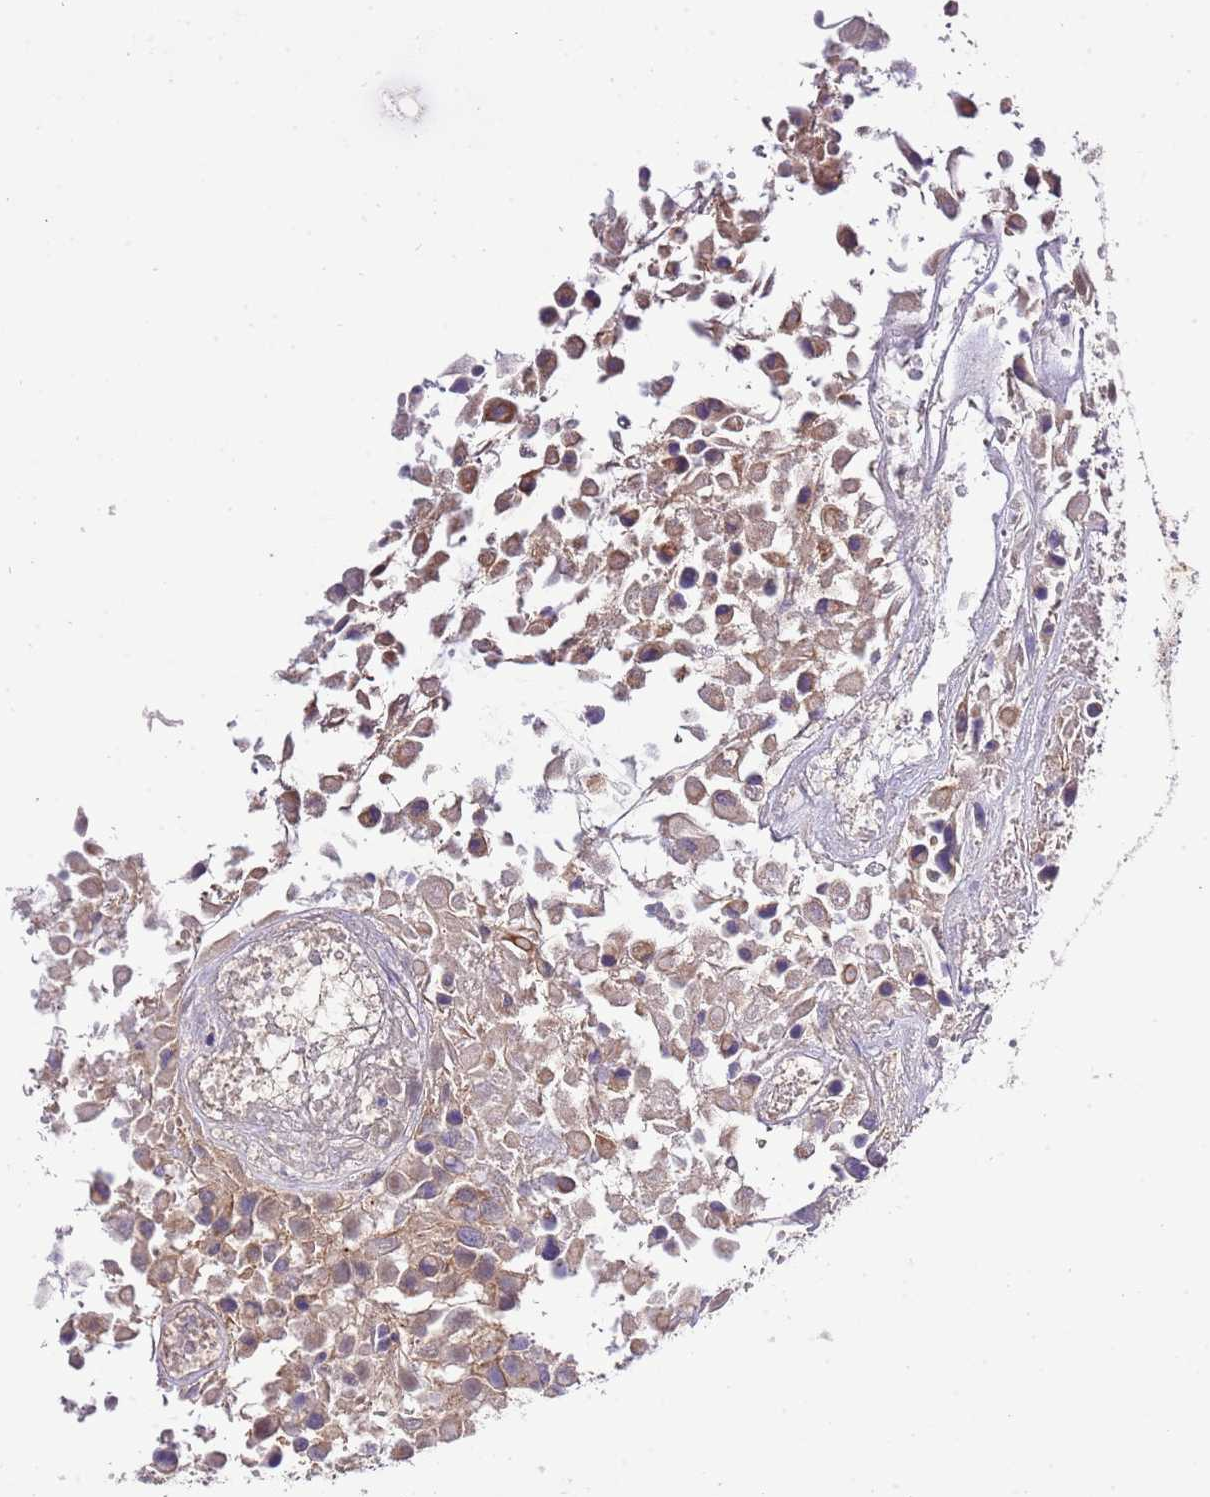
{"staining": {"intensity": "weak", "quantity": "25%-75%", "location": "cytoplasmic/membranous,nuclear"}, "tissue": "urothelial cancer", "cell_type": "Tumor cells", "image_type": "cancer", "snomed": [{"axis": "morphology", "description": "Urothelial carcinoma, High grade"}, {"axis": "topography", "description": "Urinary bladder"}], "caption": "Protein staining of urothelial cancer tissue displays weak cytoplasmic/membranous and nuclear staining in about 25%-75% of tumor cells. The protein is shown in brown color, while the nuclei are stained blue.", "gene": "EFHD1", "patient": {"sex": "male", "age": 56}}